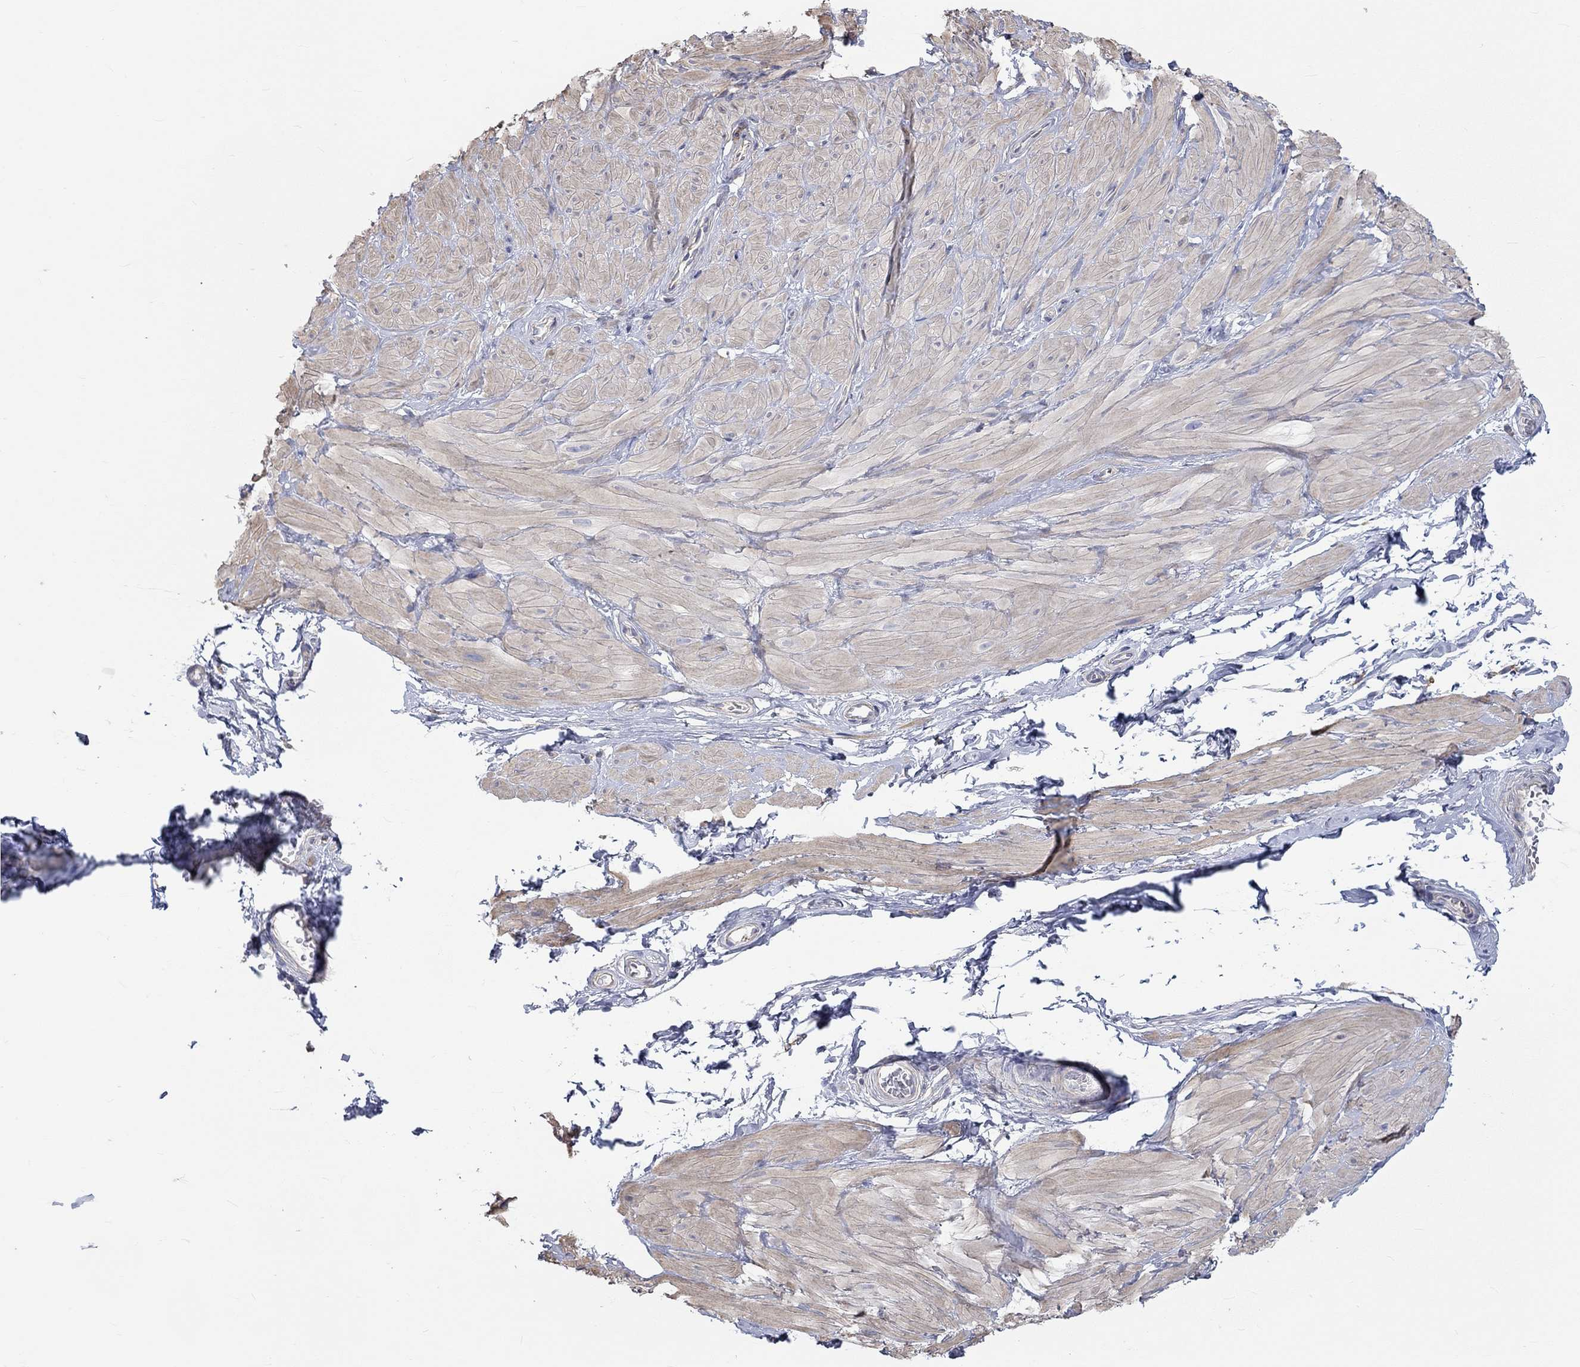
{"staining": {"intensity": "negative", "quantity": "none", "location": "none"}, "tissue": "soft tissue", "cell_type": "Fibroblasts", "image_type": "normal", "snomed": [{"axis": "morphology", "description": "Normal tissue, NOS"}, {"axis": "topography", "description": "Smooth muscle"}, {"axis": "topography", "description": "Peripheral nerve tissue"}], "caption": "Immunohistochemical staining of normal soft tissue shows no significant staining in fibroblasts.", "gene": "PCDHGA10", "patient": {"sex": "male", "age": 22}}